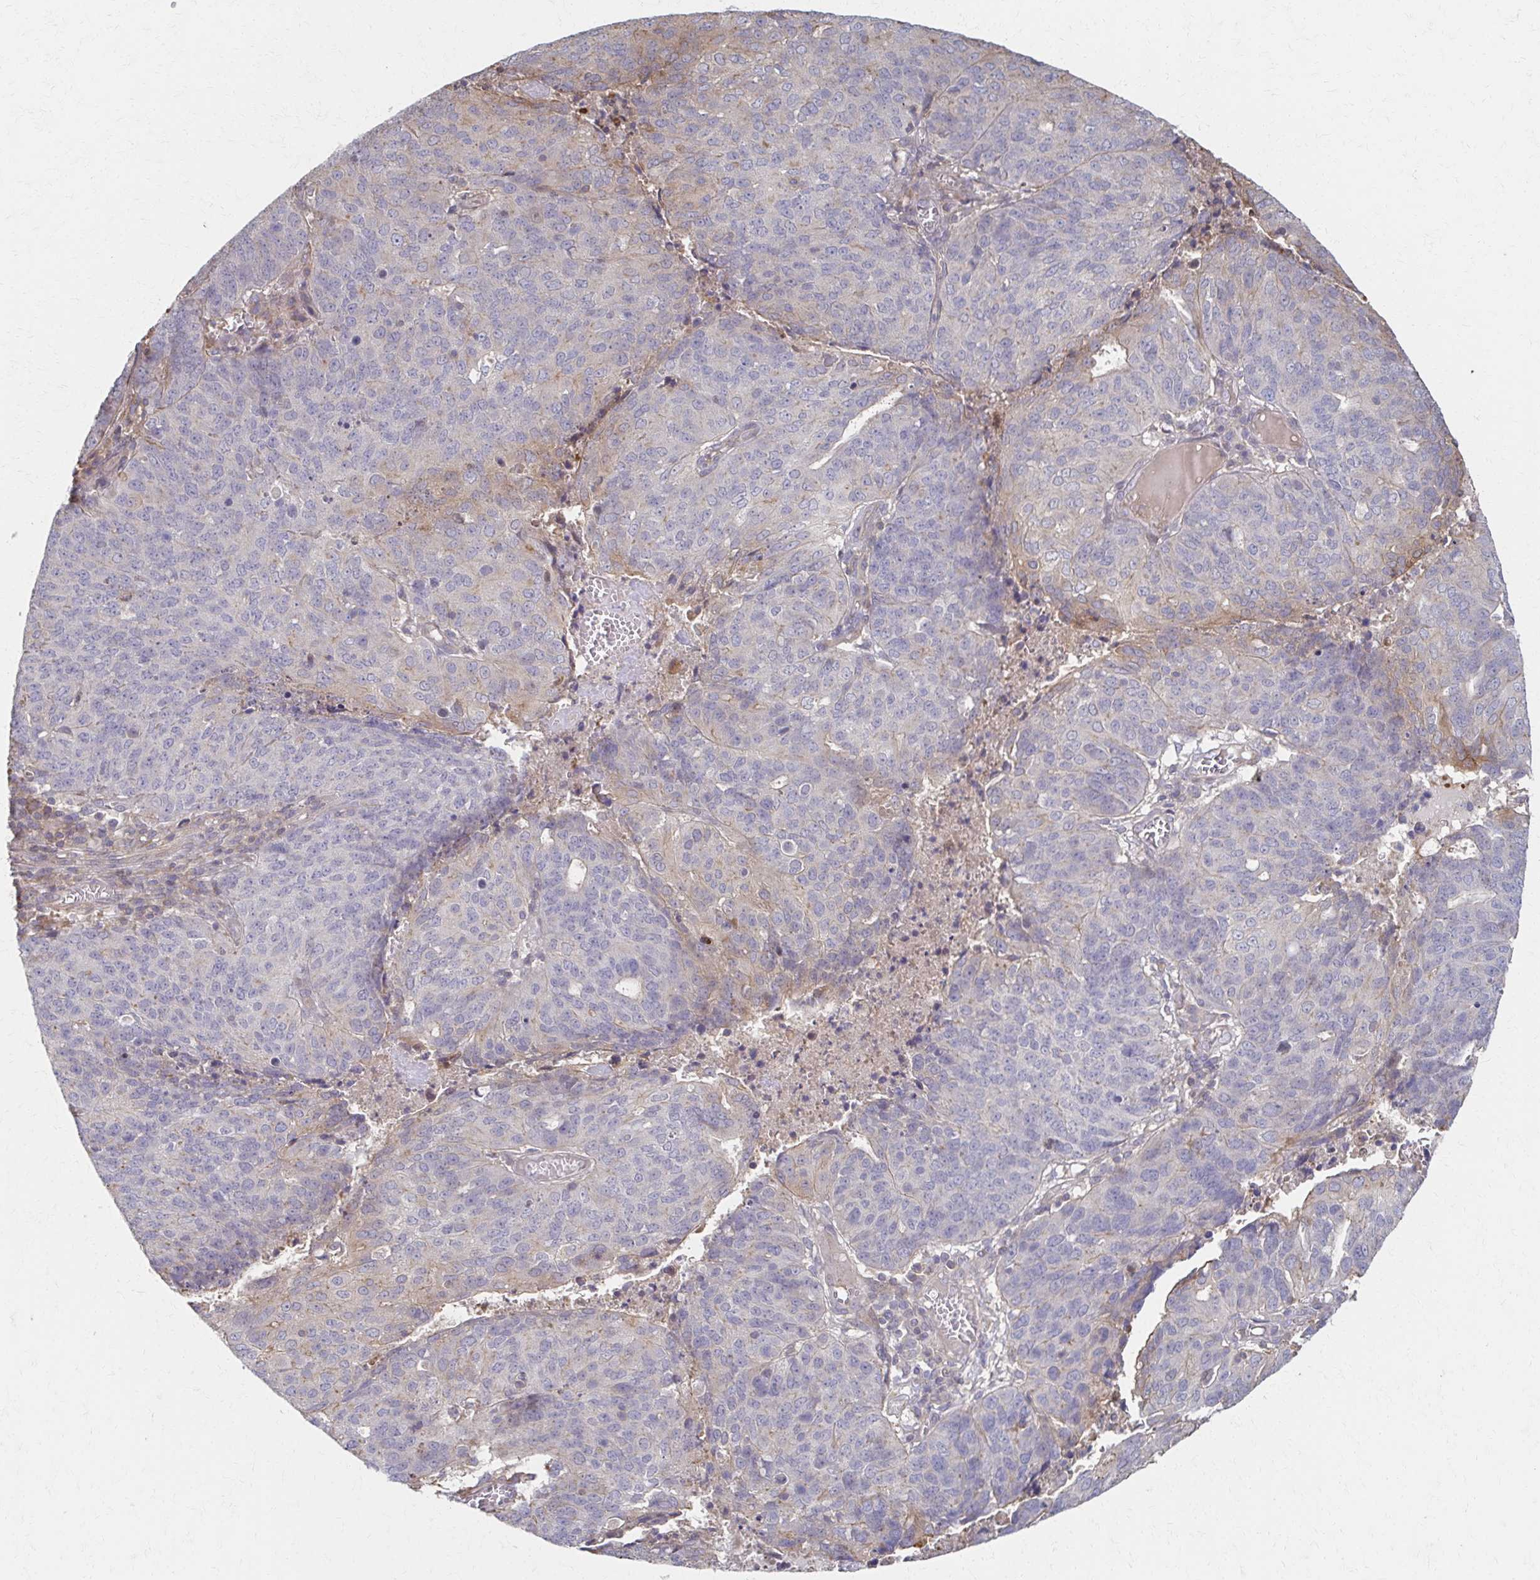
{"staining": {"intensity": "weak", "quantity": "<25%", "location": "cytoplasmic/membranous"}, "tissue": "endometrial cancer", "cell_type": "Tumor cells", "image_type": "cancer", "snomed": [{"axis": "morphology", "description": "Adenocarcinoma, NOS"}, {"axis": "topography", "description": "Endometrium"}], "caption": "Immunohistochemistry (IHC) of endometrial cancer demonstrates no expression in tumor cells.", "gene": "EOLA2", "patient": {"sex": "female", "age": 82}}